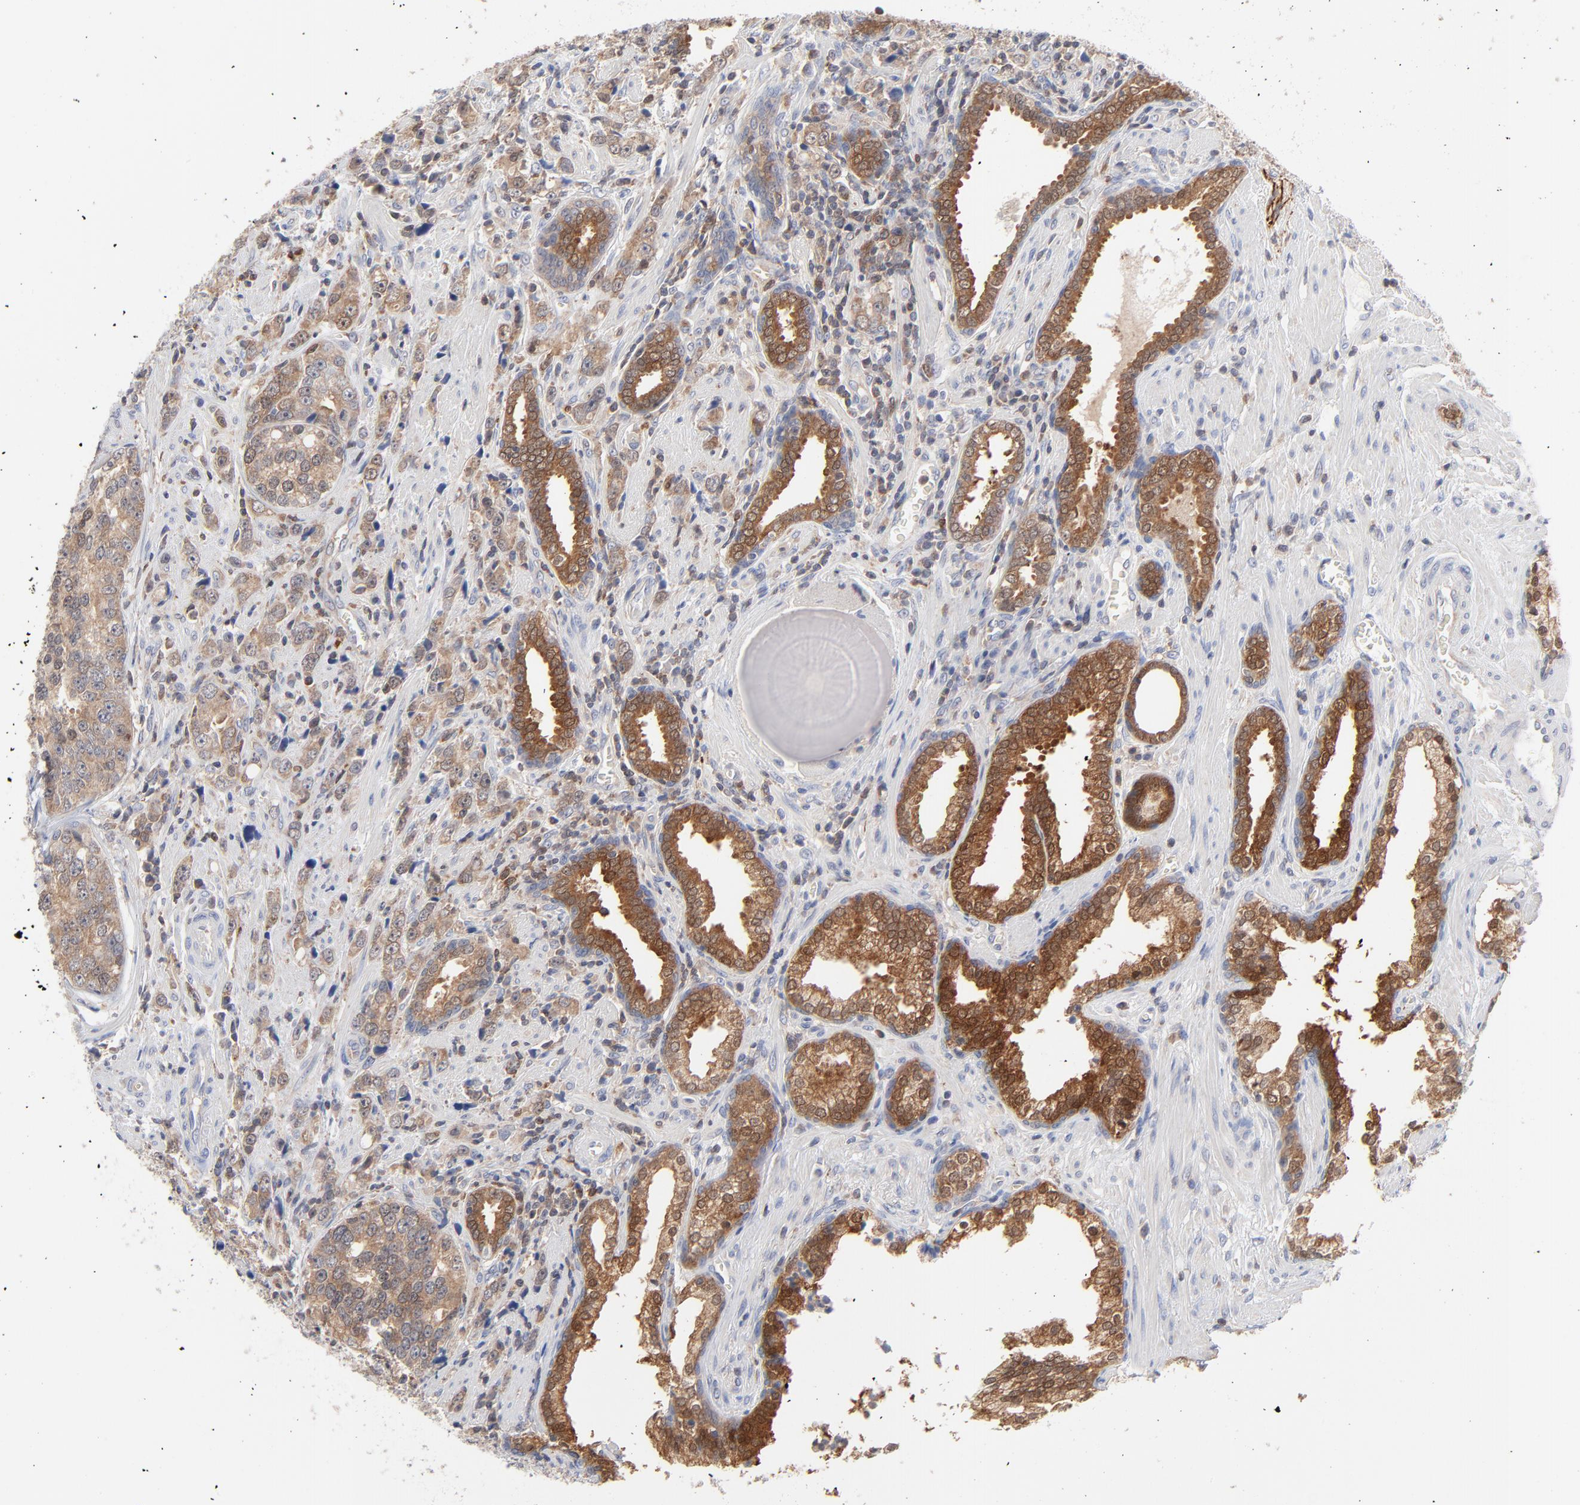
{"staining": {"intensity": "moderate", "quantity": ">75%", "location": "cytoplasmic/membranous"}, "tissue": "prostate cancer", "cell_type": "Tumor cells", "image_type": "cancer", "snomed": [{"axis": "morphology", "description": "Adenocarcinoma, High grade"}, {"axis": "topography", "description": "Prostate"}], "caption": "Immunohistochemistry (IHC) staining of prostate adenocarcinoma (high-grade), which shows medium levels of moderate cytoplasmic/membranous positivity in about >75% of tumor cells indicating moderate cytoplasmic/membranous protein positivity. The staining was performed using DAB (3,3'-diaminobenzidine) (brown) for protein detection and nuclei were counterstained in hematoxylin (blue).", "gene": "CAB39L", "patient": {"sex": "male", "age": 71}}